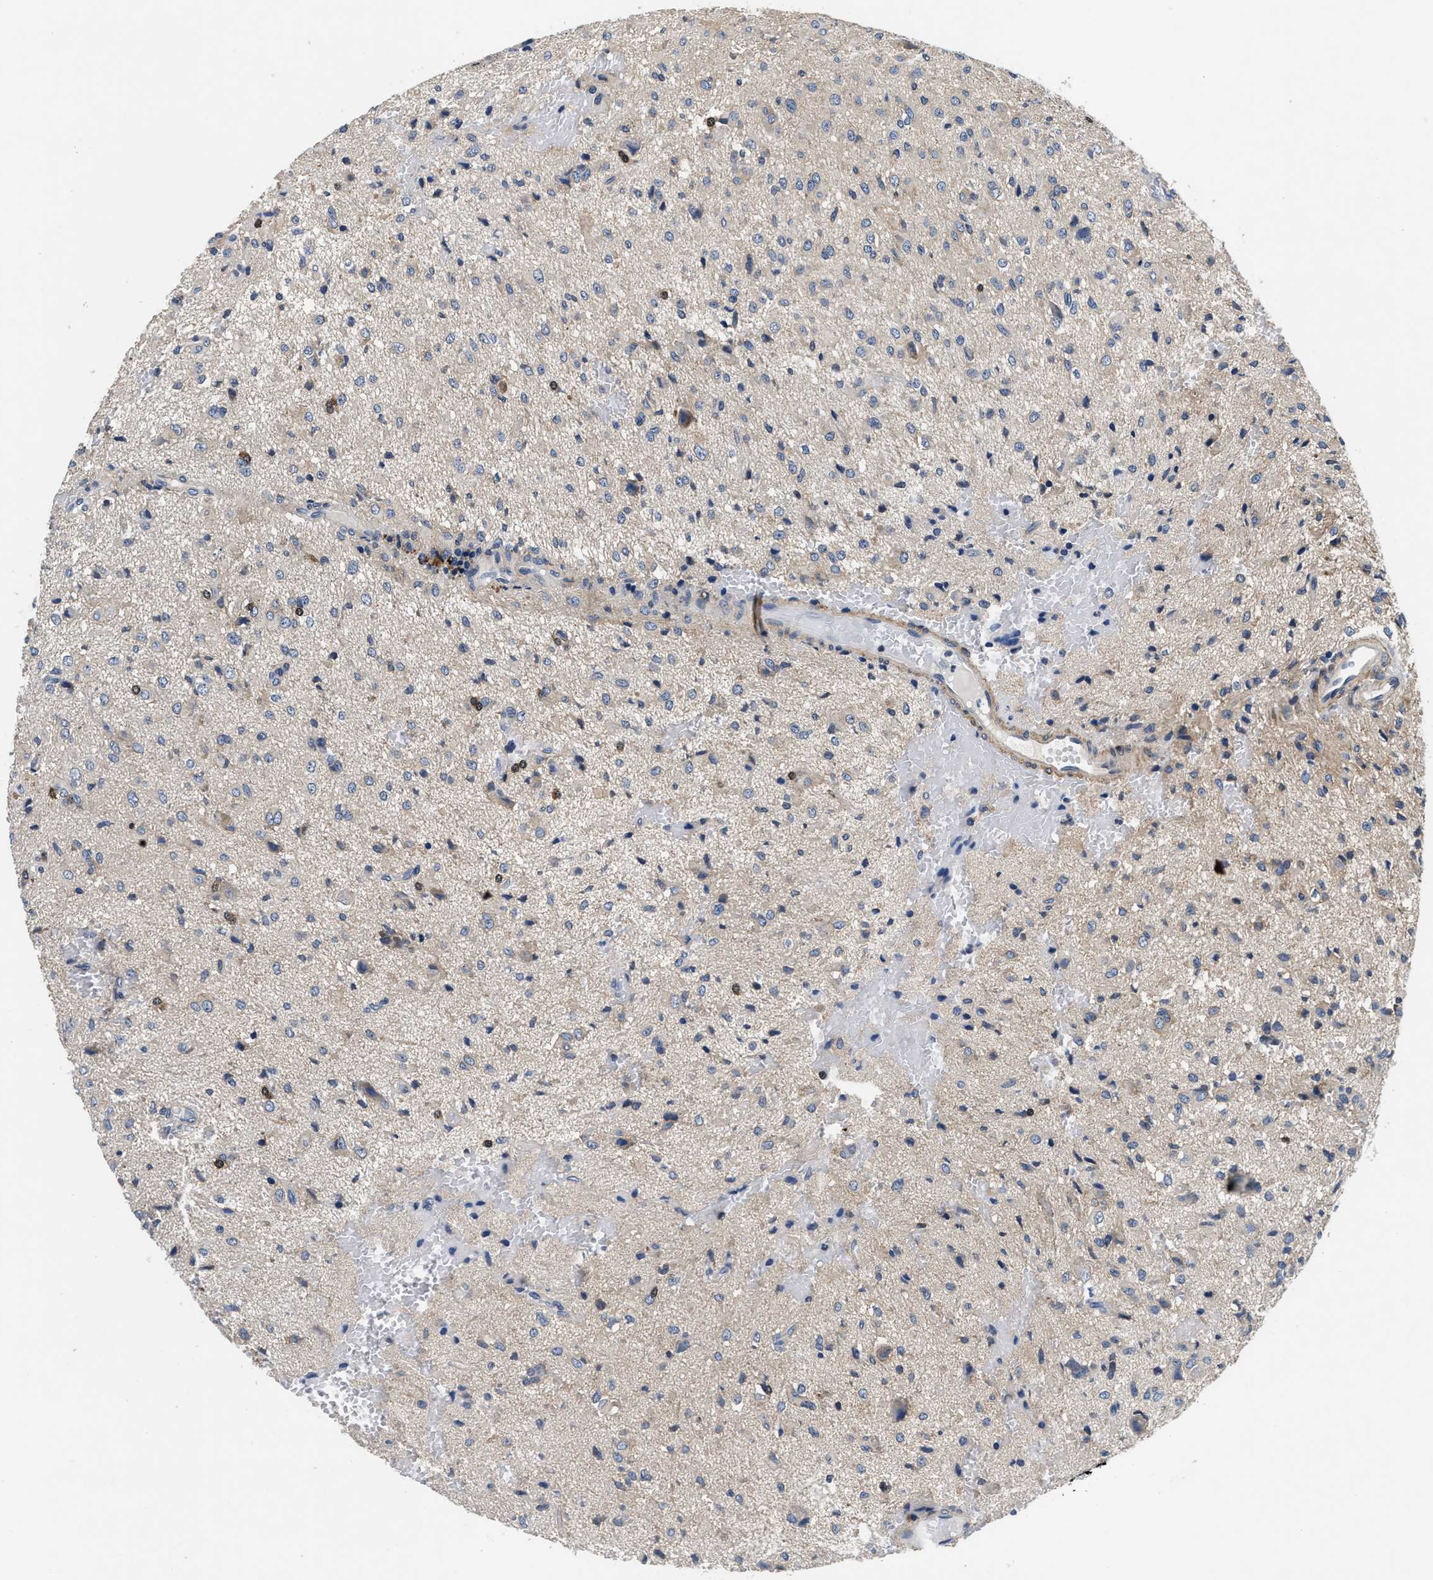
{"staining": {"intensity": "weak", "quantity": "25%-75%", "location": "cytoplasmic/membranous"}, "tissue": "glioma", "cell_type": "Tumor cells", "image_type": "cancer", "snomed": [{"axis": "morphology", "description": "Glioma, malignant, High grade"}, {"axis": "topography", "description": "Brain"}], "caption": "Tumor cells display low levels of weak cytoplasmic/membranous staining in about 25%-75% of cells in malignant high-grade glioma.", "gene": "ANKIB1", "patient": {"sex": "female", "age": 59}}